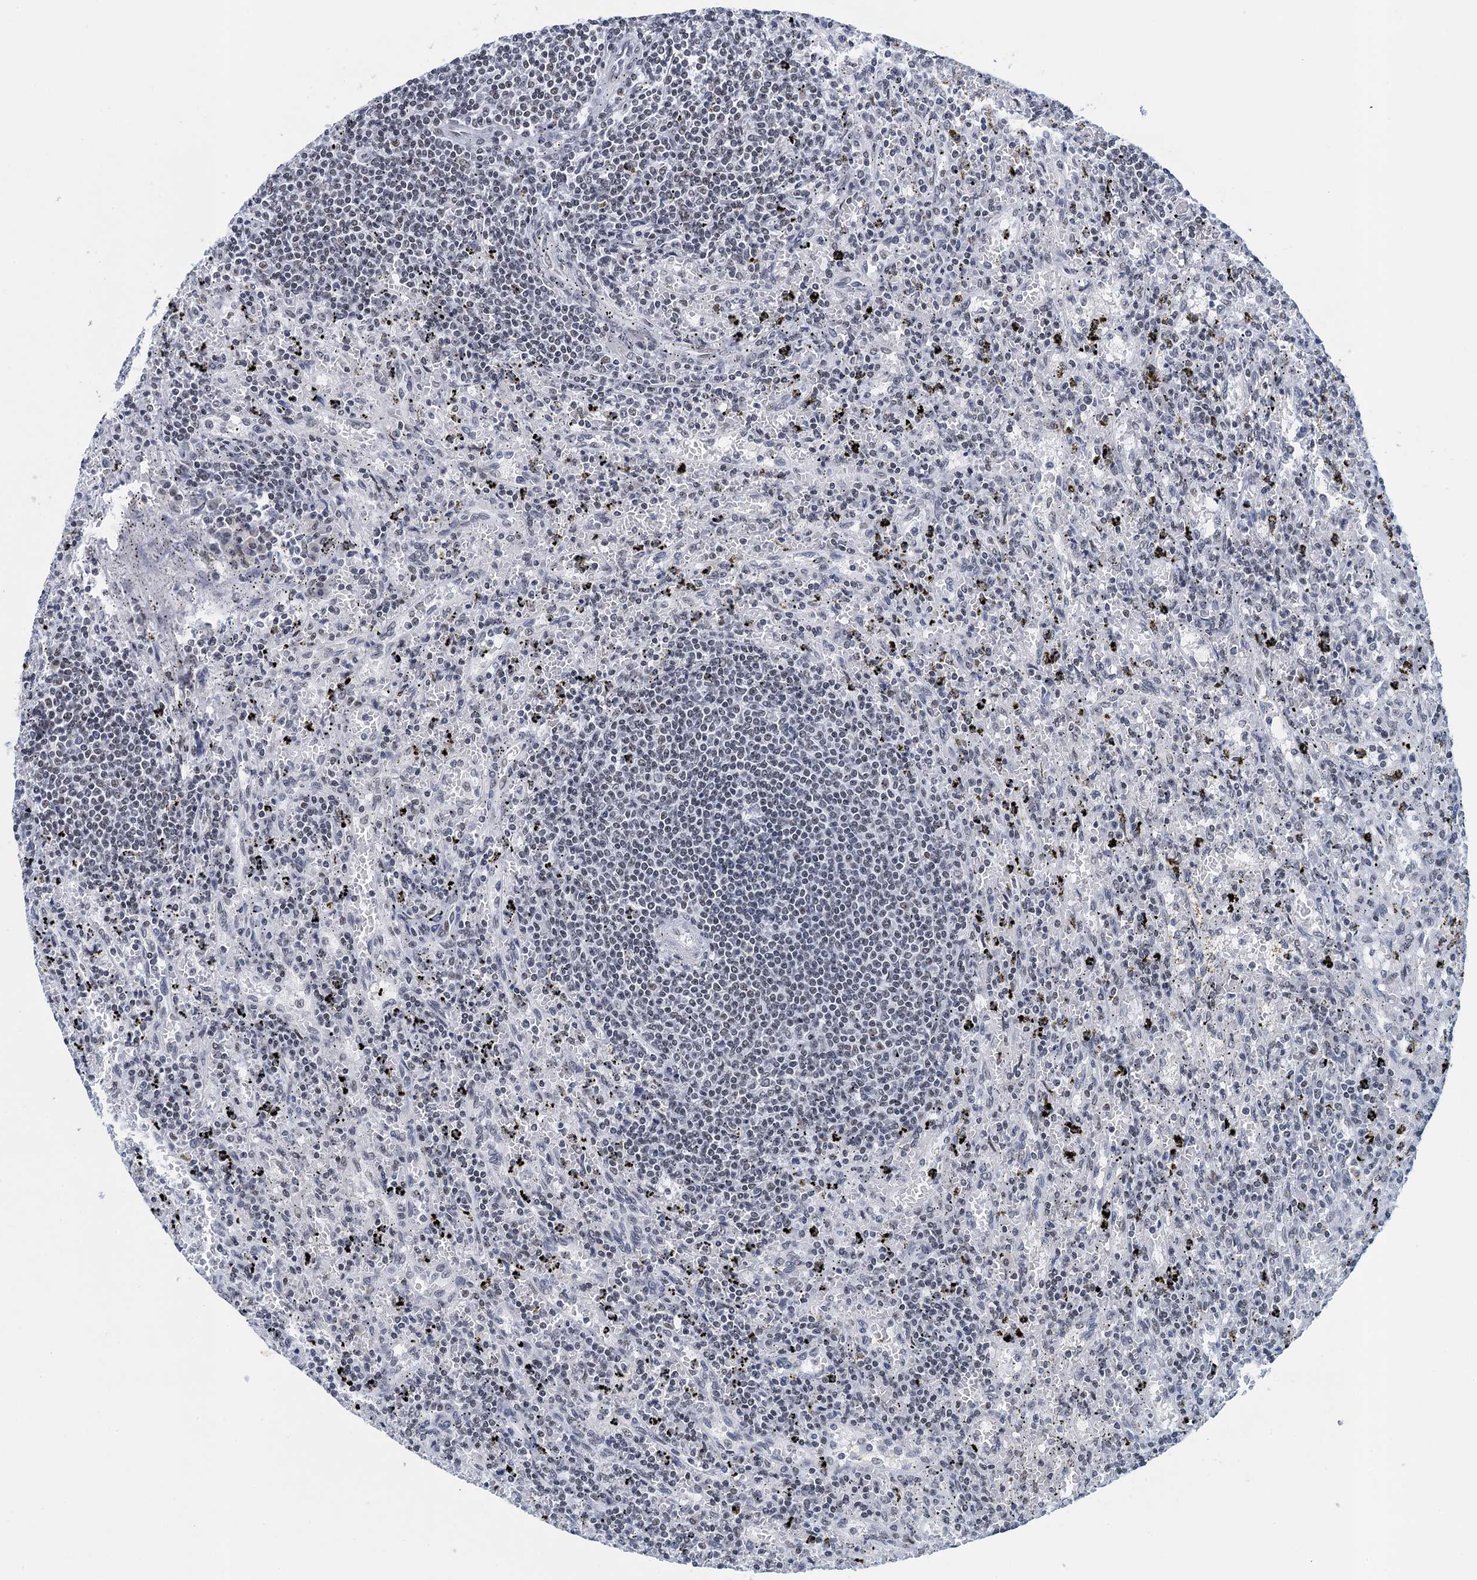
{"staining": {"intensity": "negative", "quantity": "none", "location": "none"}, "tissue": "lymphoma", "cell_type": "Tumor cells", "image_type": "cancer", "snomed": [{"axis": "morphology", "description": "Malignant lymphoma, non-Hodgkin's type, Low grade"}, {"axis": "topography", "description": "Spleen"}], "caption": "IHC image of human malignant lymphoma, non-Hodgkin's type (low-grade) stained for a protein (brown), which demonstrates no staining in tumor cells.", "gene": "EPS8L1", "patient": {"sex": "male", "age": 76}}